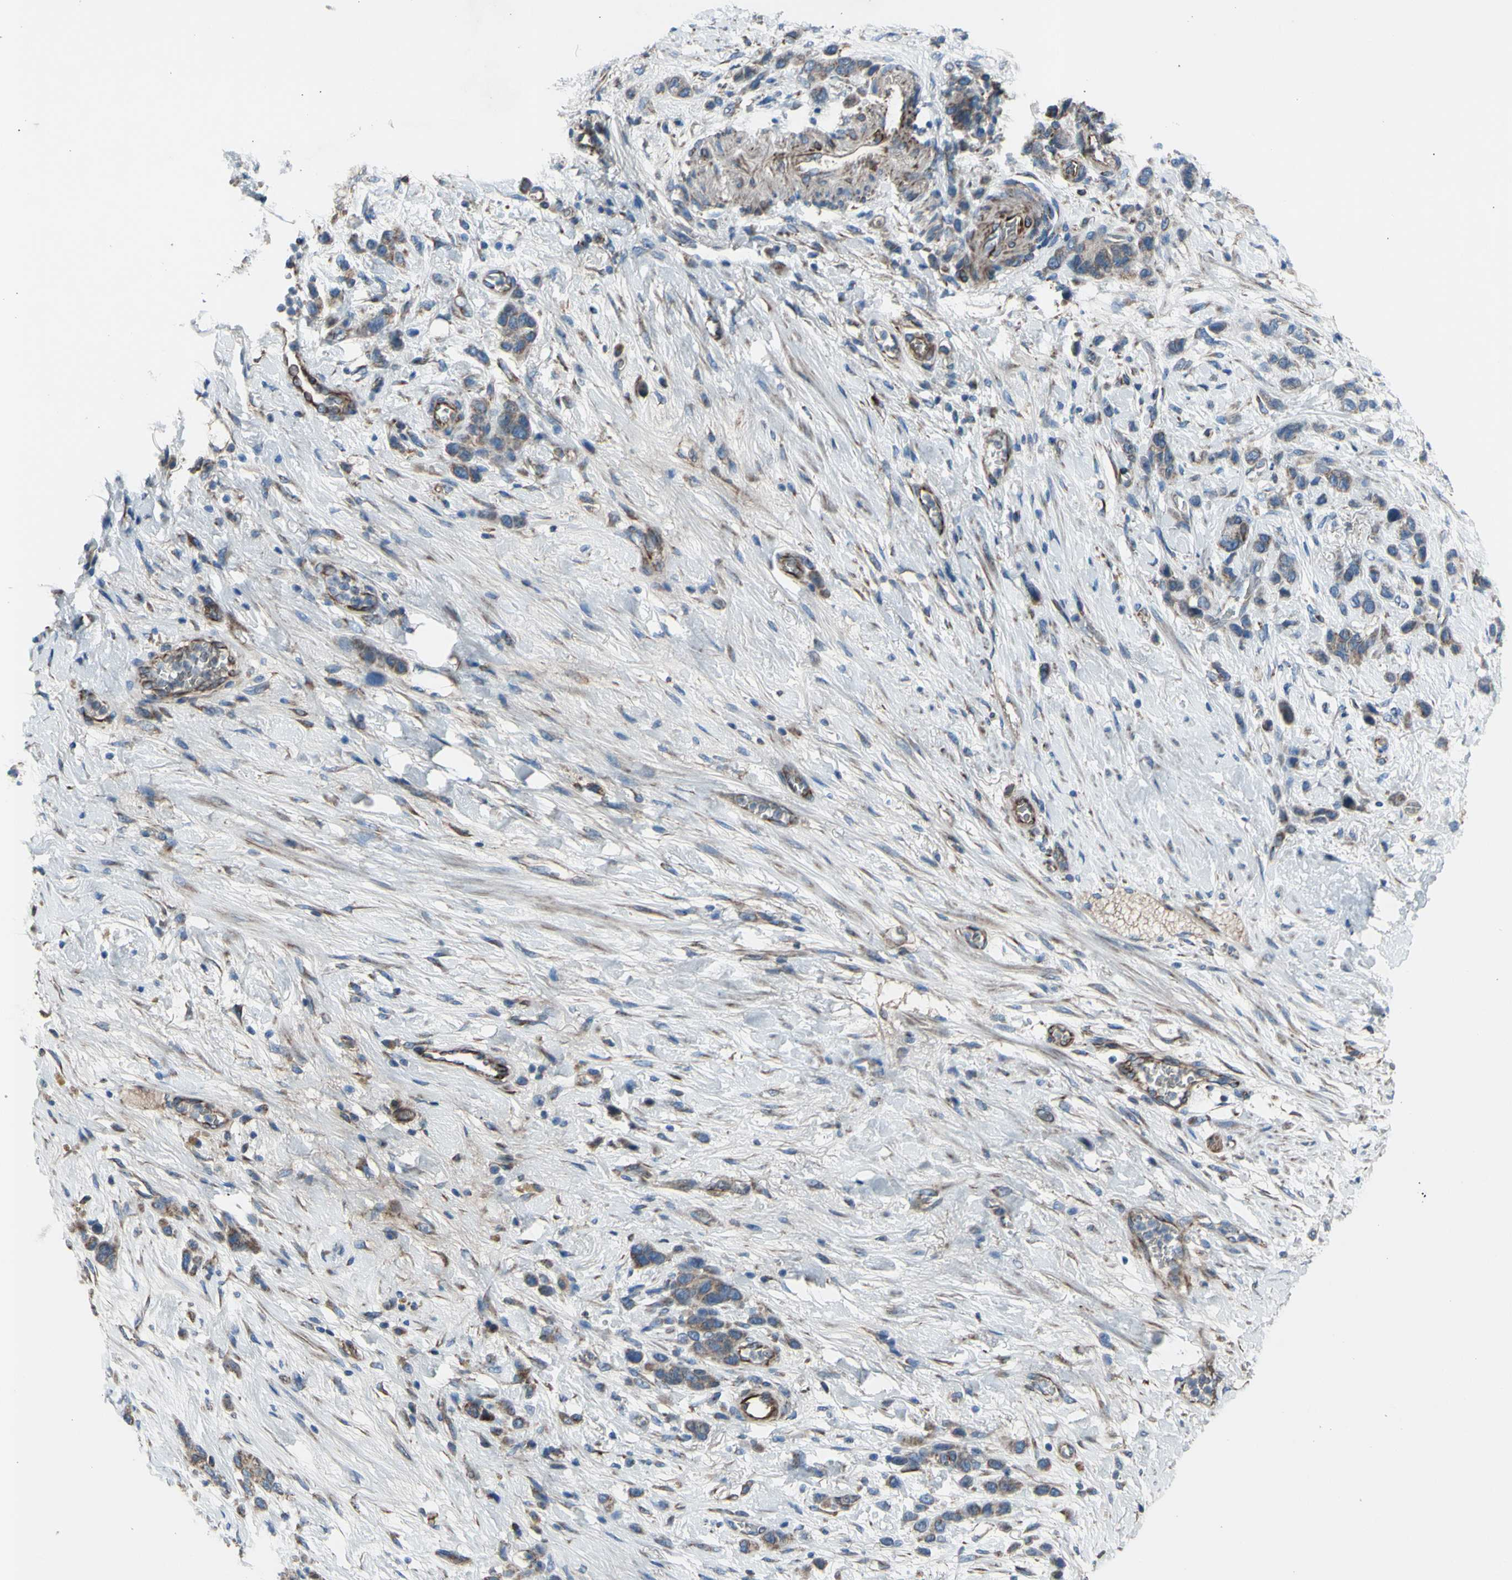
{"staining": {"intensity": "weak", "quantity": ">75%", "location": "cytoplasmic/membranous"}, "tissue": "stomach cancer", "cell_type": "Tumor cells", "image_type": "cancer", "snomed": [{"axis": "morphology", "description": "Adenocarcinoma, NOS"}, {"axis": "morphology", "description": "Adenocarcinoma, High grade"}, {"axis": "topography", "description": "Stomach, upper"}, {"axis": "topography", "description": "Stomach, lower"}], "caption": "There is low levels of weak cytoplasmic/membranous expression in tumor cells of stomach cancer, as demonstrated by immunohistochemical staining (brown color).", "gene": "EMC7", "patient": {"sex": "female", "age": 65}}